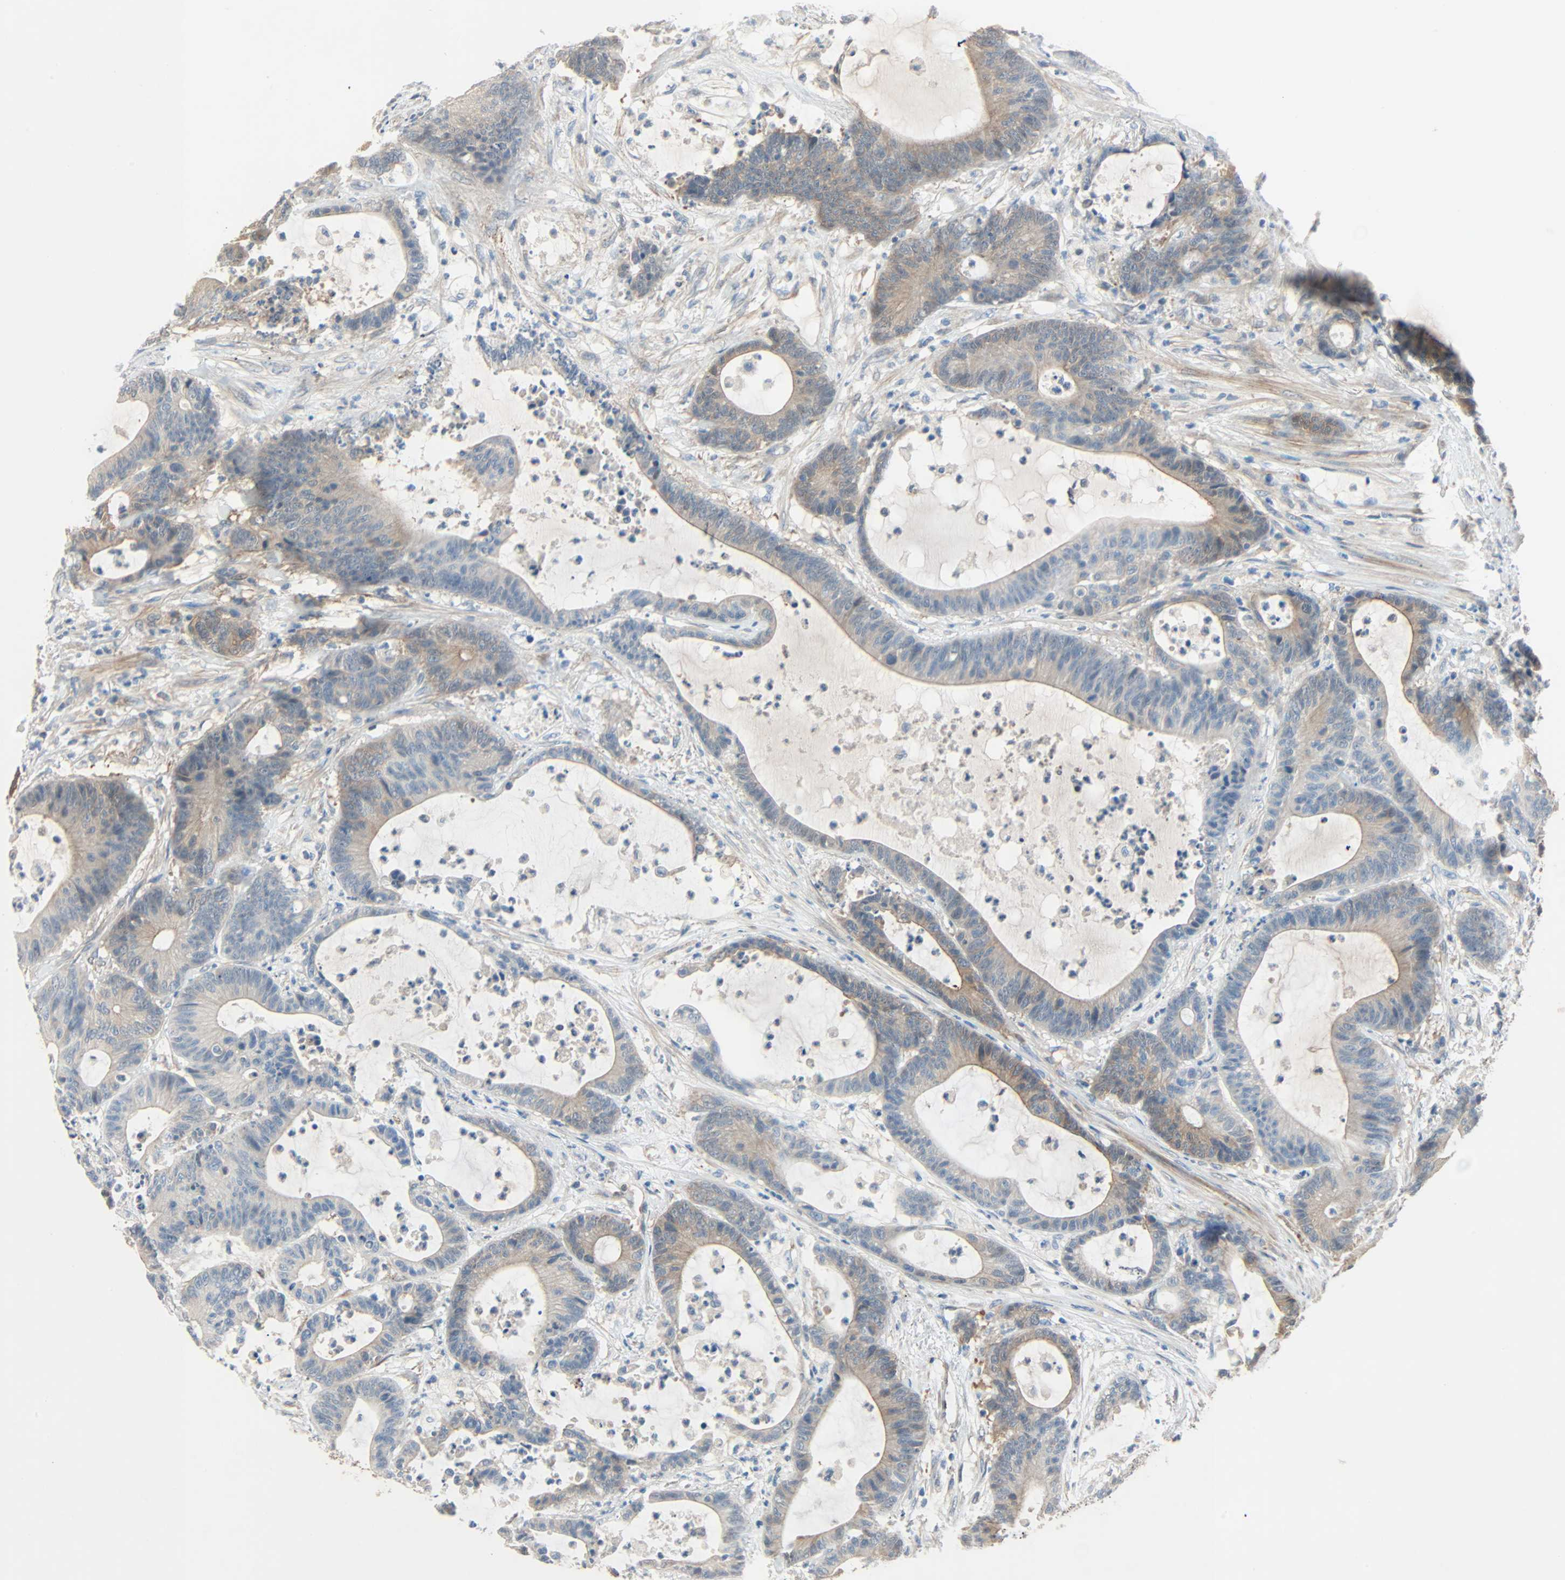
{"staining": {"intensity": "moderate", "quantity": ">75%", "location": "cytoplasmic/membranous"}, "tissue": "colorectal cancer", "cell_type": "Tumor cells", "image_type": "cancer", "snomed": [{"axis": "morphology", "description": "Adenocarcinoma, NOS"}, {"axis": "topography", "description": "Colon"}], "caption": "Immunohistochemical staining of colorectal cancer (adenocarcinoma) displays medium levels of moderate cytoplasmic/membranous expression in approximately >75% of tumor cells.", "gene": "TNFRSF12A", "patient": {"sex": "female", "age": 84}}